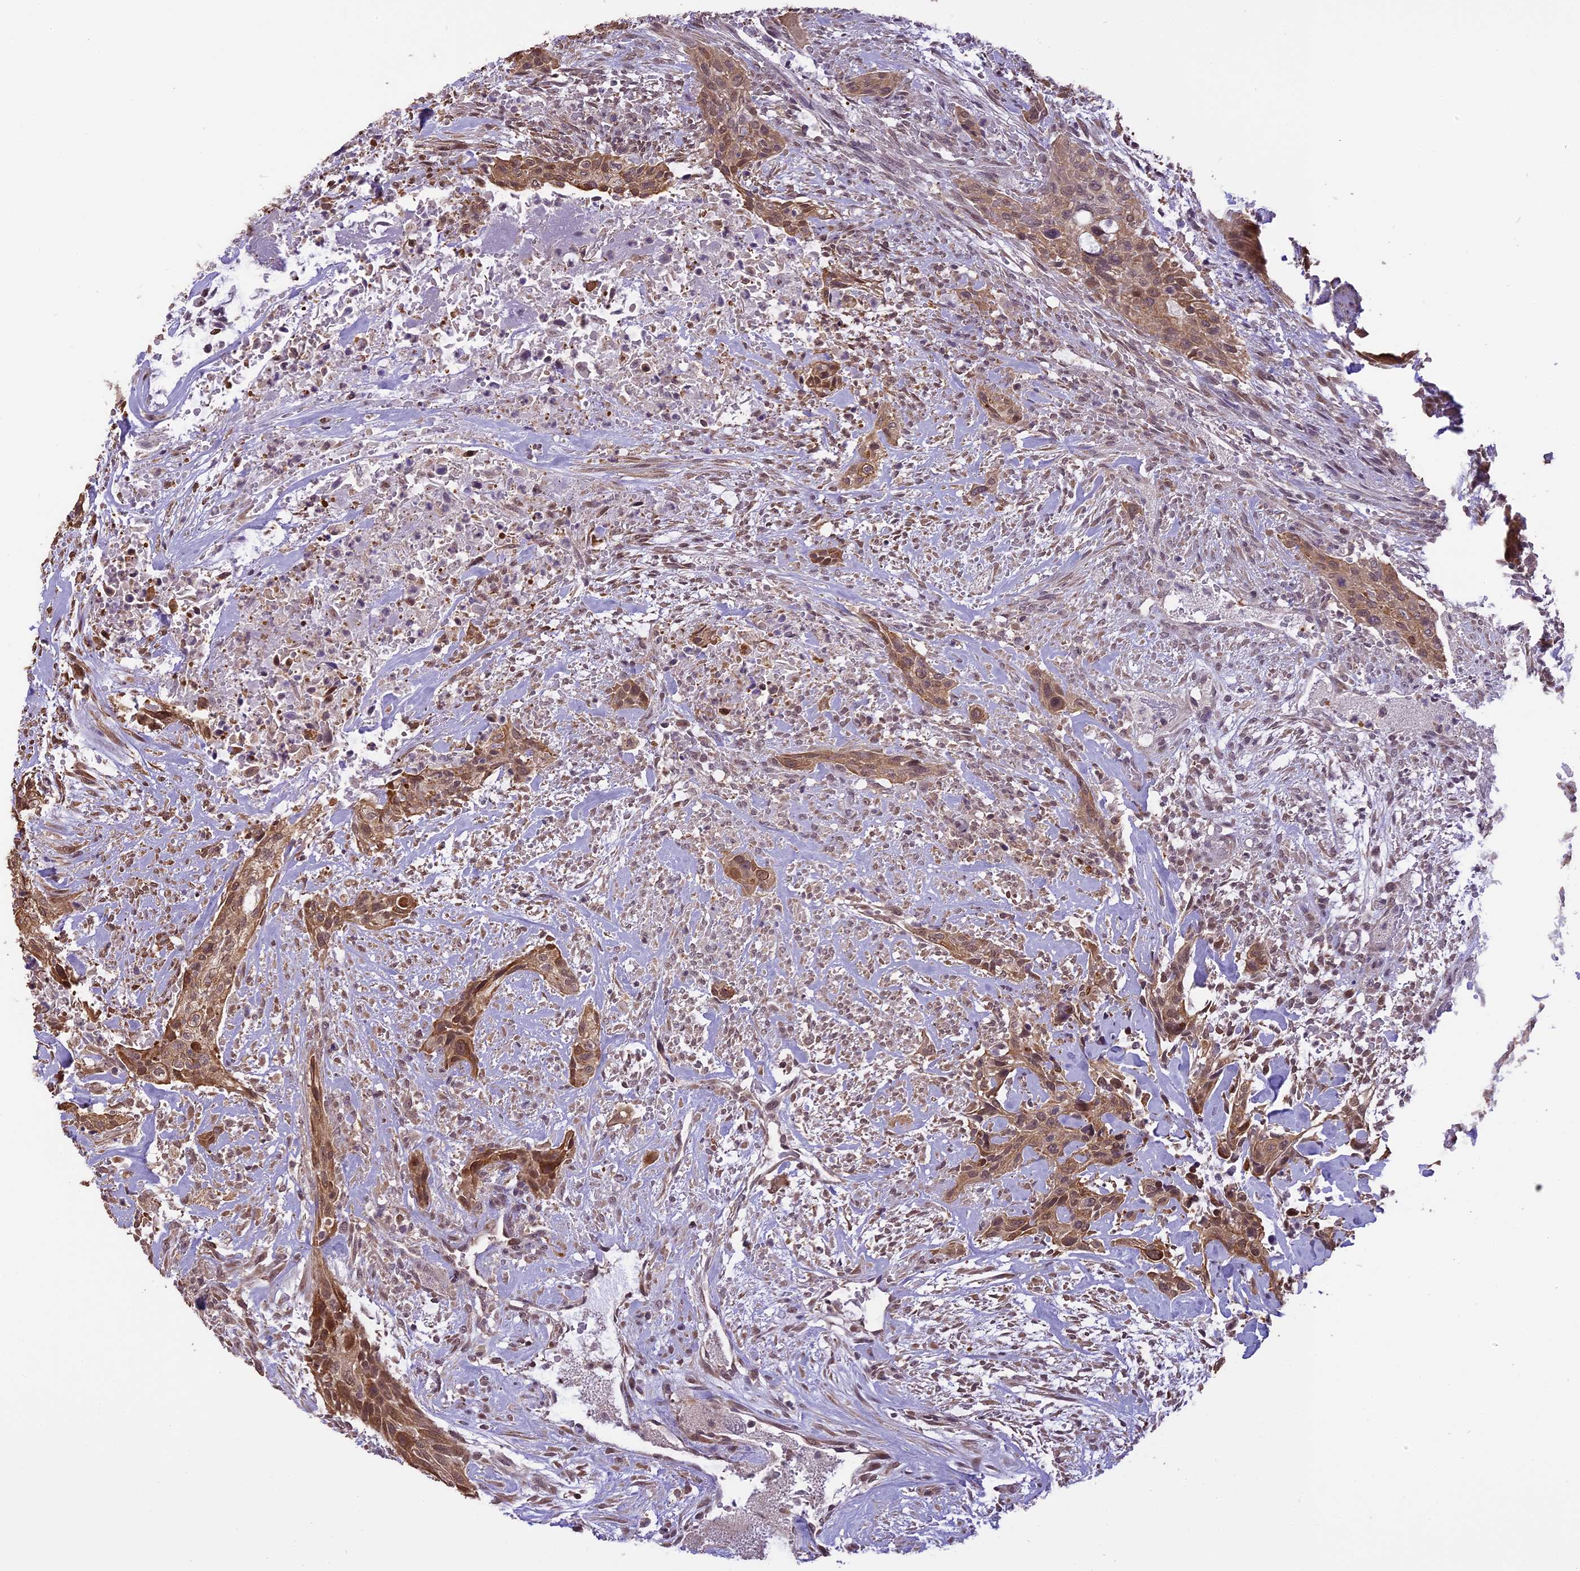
{"staining": {"intensity": "moderate", "quantity": ">75%", "location": "cytoplasmic/membranous,nuclear"}, "tissue": "urothelial cancer", "cell_type": "Tumor cells", "image_type": "cancer", "snomed": [{"axis": "morphology", "description": "Urothelial carcinoma, High grade"}, {"axis": "topography", "description": "Urinary bladder"}], "caption": "High-grade urothelial carcinoma stained with a protein marker displays moderate staining in tumor cells.", "gene": "TIGD7", "patient": {"sex": "male", "age": 35}}